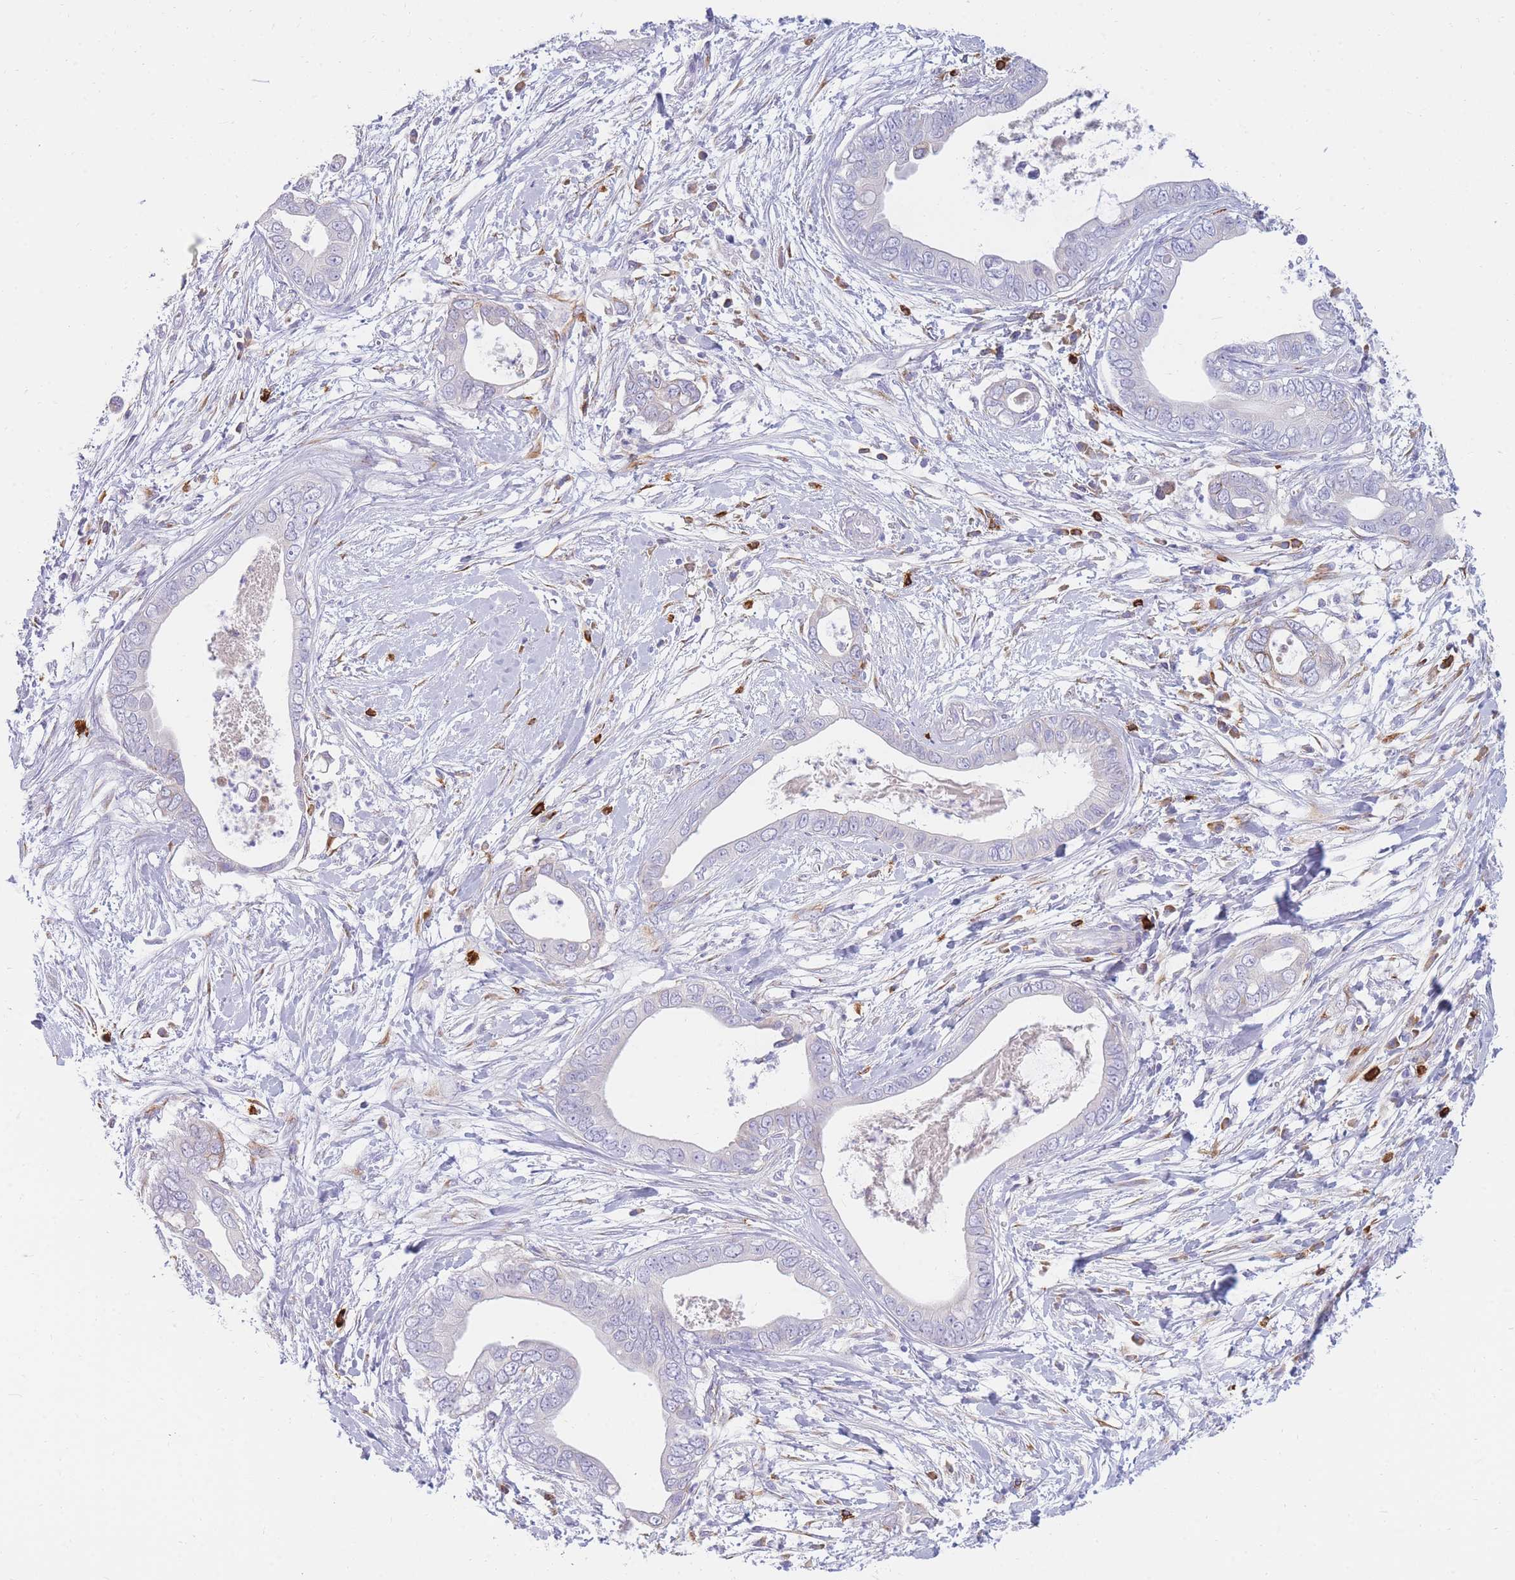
{"staining": {"intensity": "negative", "quantity": "none", "location": "none"}, "tissue": "pancreatic cancer", "cell_type": "Tumor cells", "image_type": "cancer", "snomed": [{"axis": "morphology", "description": "Adenocarcinoma, NOS"}, {"axis": "topography", "description": "Pancreas"}], "caption": "A photomicrograph of human pancreatic cancer is negative for staining in tumor cells.", "gene": "TPSD1", "patient": {"sex": "male", "age": 75}}